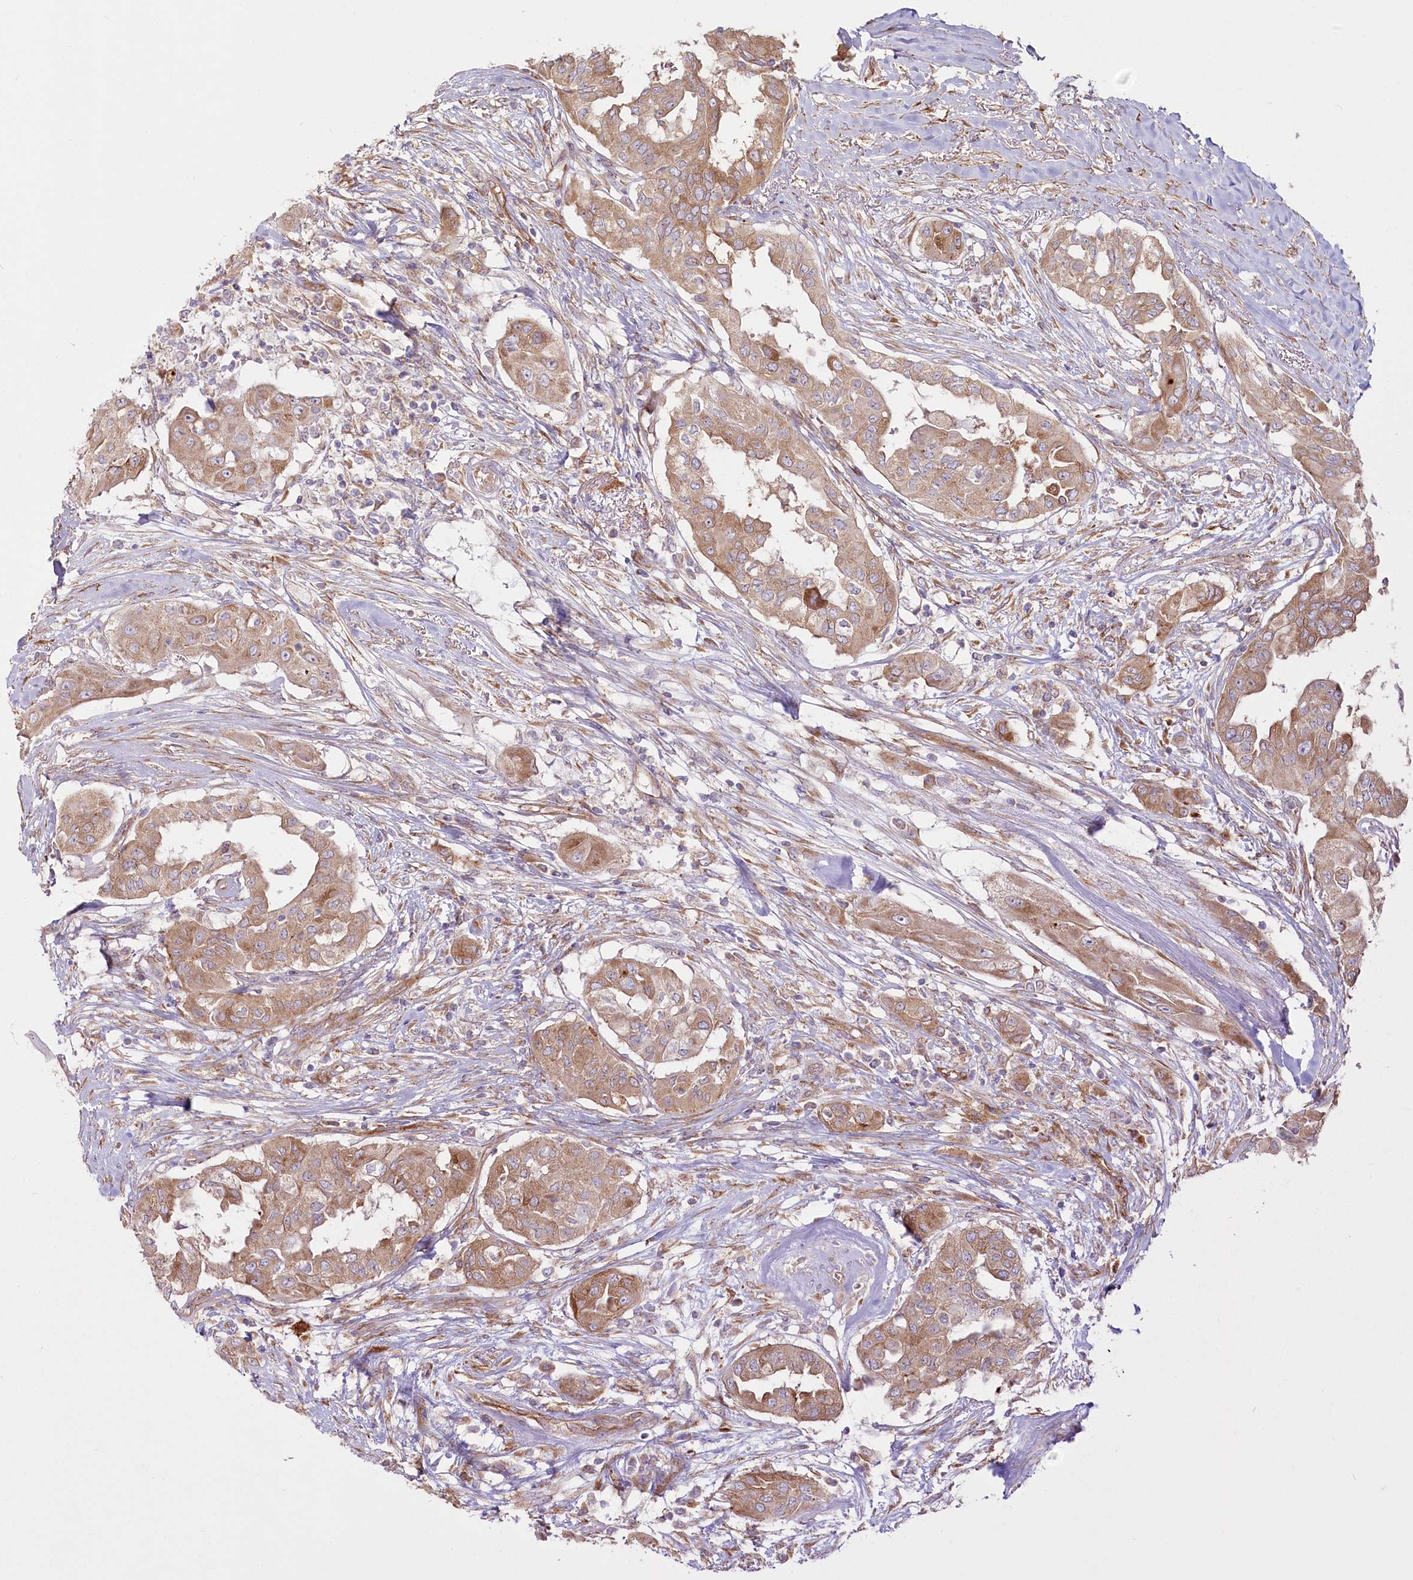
{"staining": {"intensity": "moderate", "quantity": ">75%", "location": "cytoplasmic/membranous"}, "tissue": "thyroid cancer", "cell_type": "Tumor cells", "image_type": "cancer", "snomed": [{"axis": "morphology", "description": "Papillary adenocarcinoma, NOS"}, {"axis": "topography", "description": "Thyroid gland"}], "caption": "IHC (DAB) staining of human thyroid cancer displays moderate cytoplasmic/membranous protein expression in about >75% of tumor cells. (Stains: DAB in brown, nuclei in blue, Microscopy: brightfield microscopy at high magnification).", "gene": "HARS2", "patient": {"sex": "female", "age": 59}}